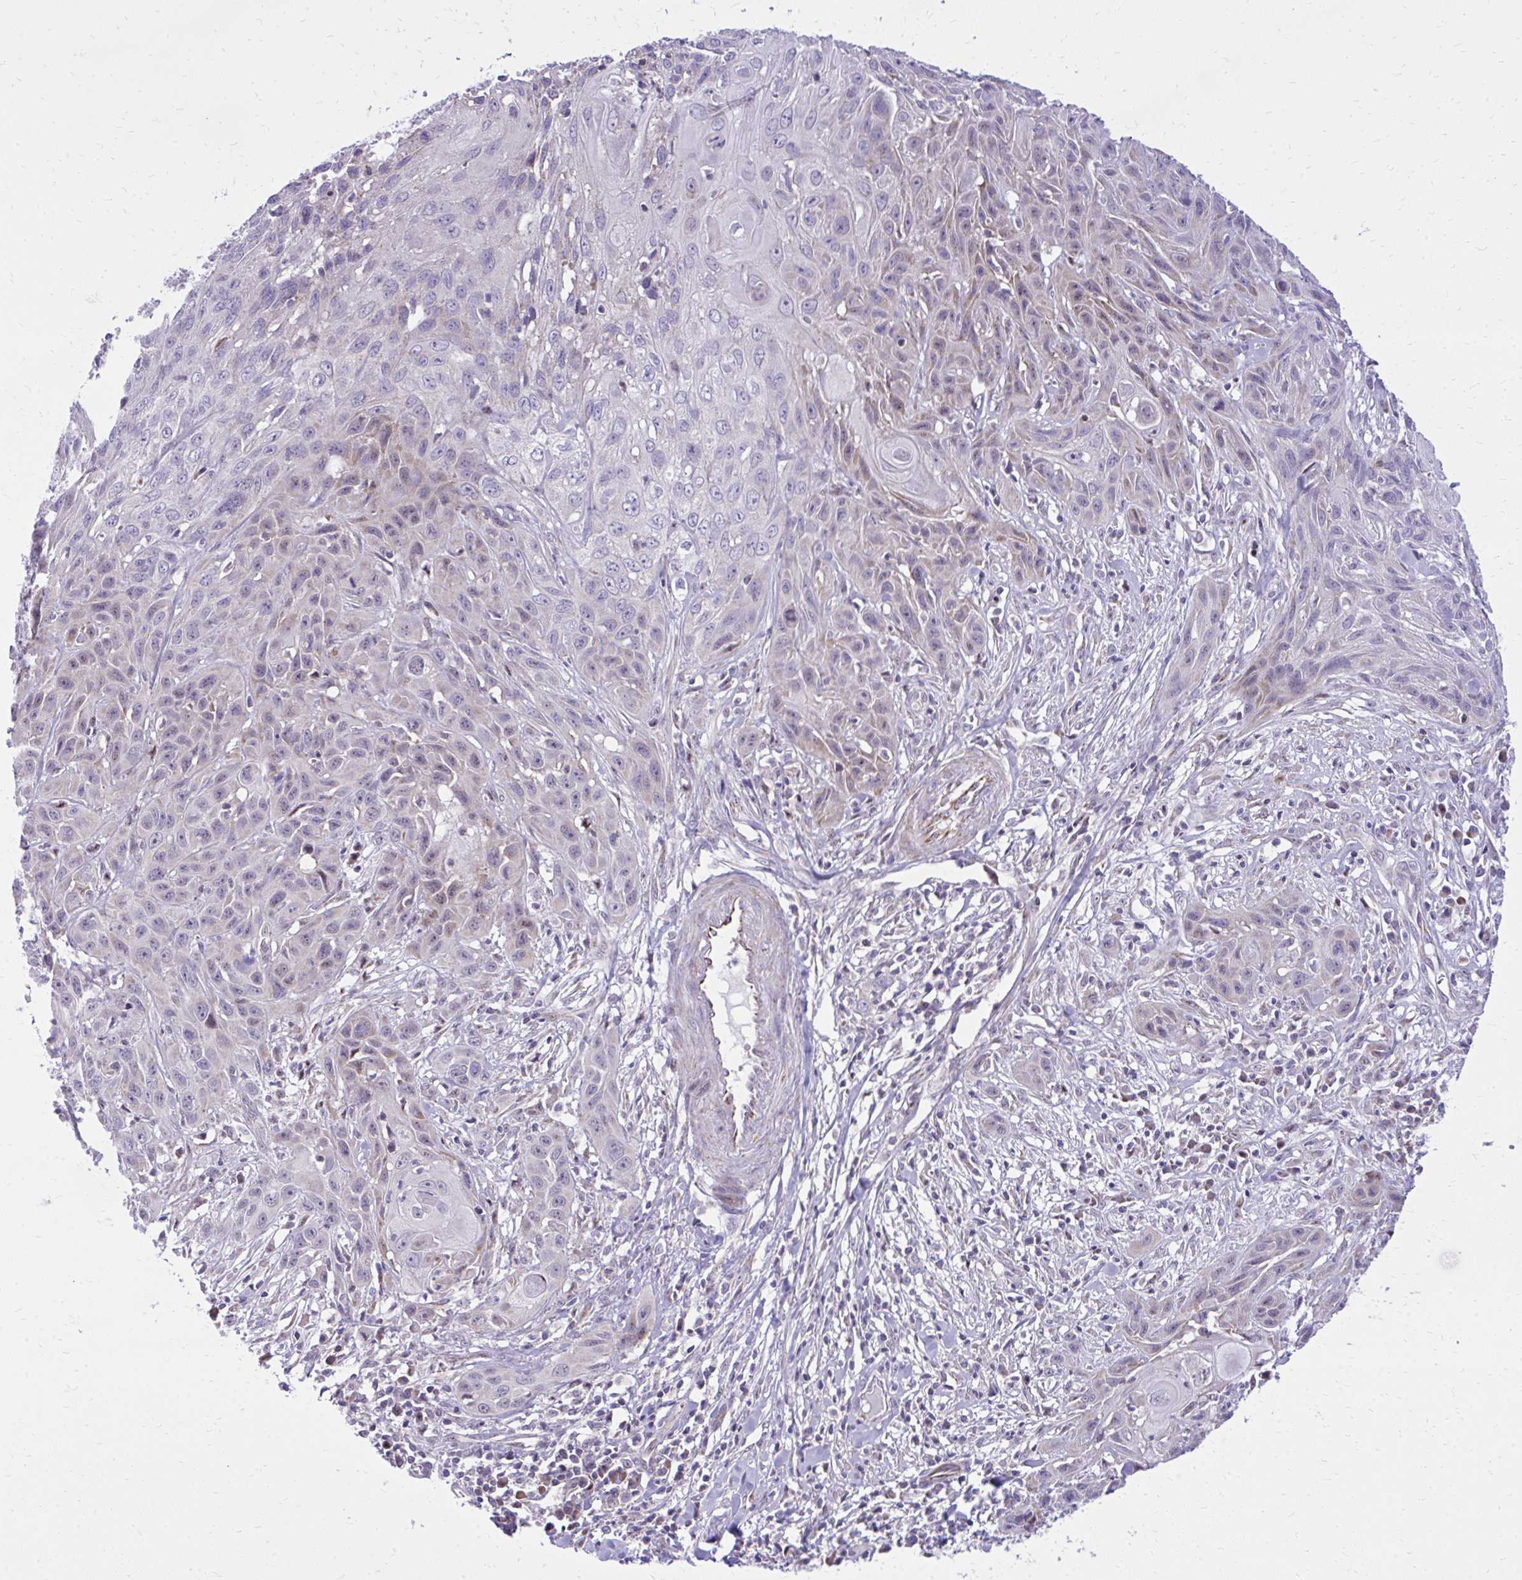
{"staining": {"intensity": "negative", "quantity": "none", "location": "none"}, "tissue": "skin cancer", "cell_type": "Tumor cells", "image_type": "cancer", "snomed": [{"axis": "morphology", "description": "Squamous cell carcinoma, NOS"}, {"axis": "topography", "description": "Skin"}, {"axis": "topography", "description": "Vulva"}], "caption": "IHC of skin squamous cell carcinoma exhibits no positivity in tumor cells.", "gene": "GPRIN3", "patient": {"sex": "female", "age": 83}}